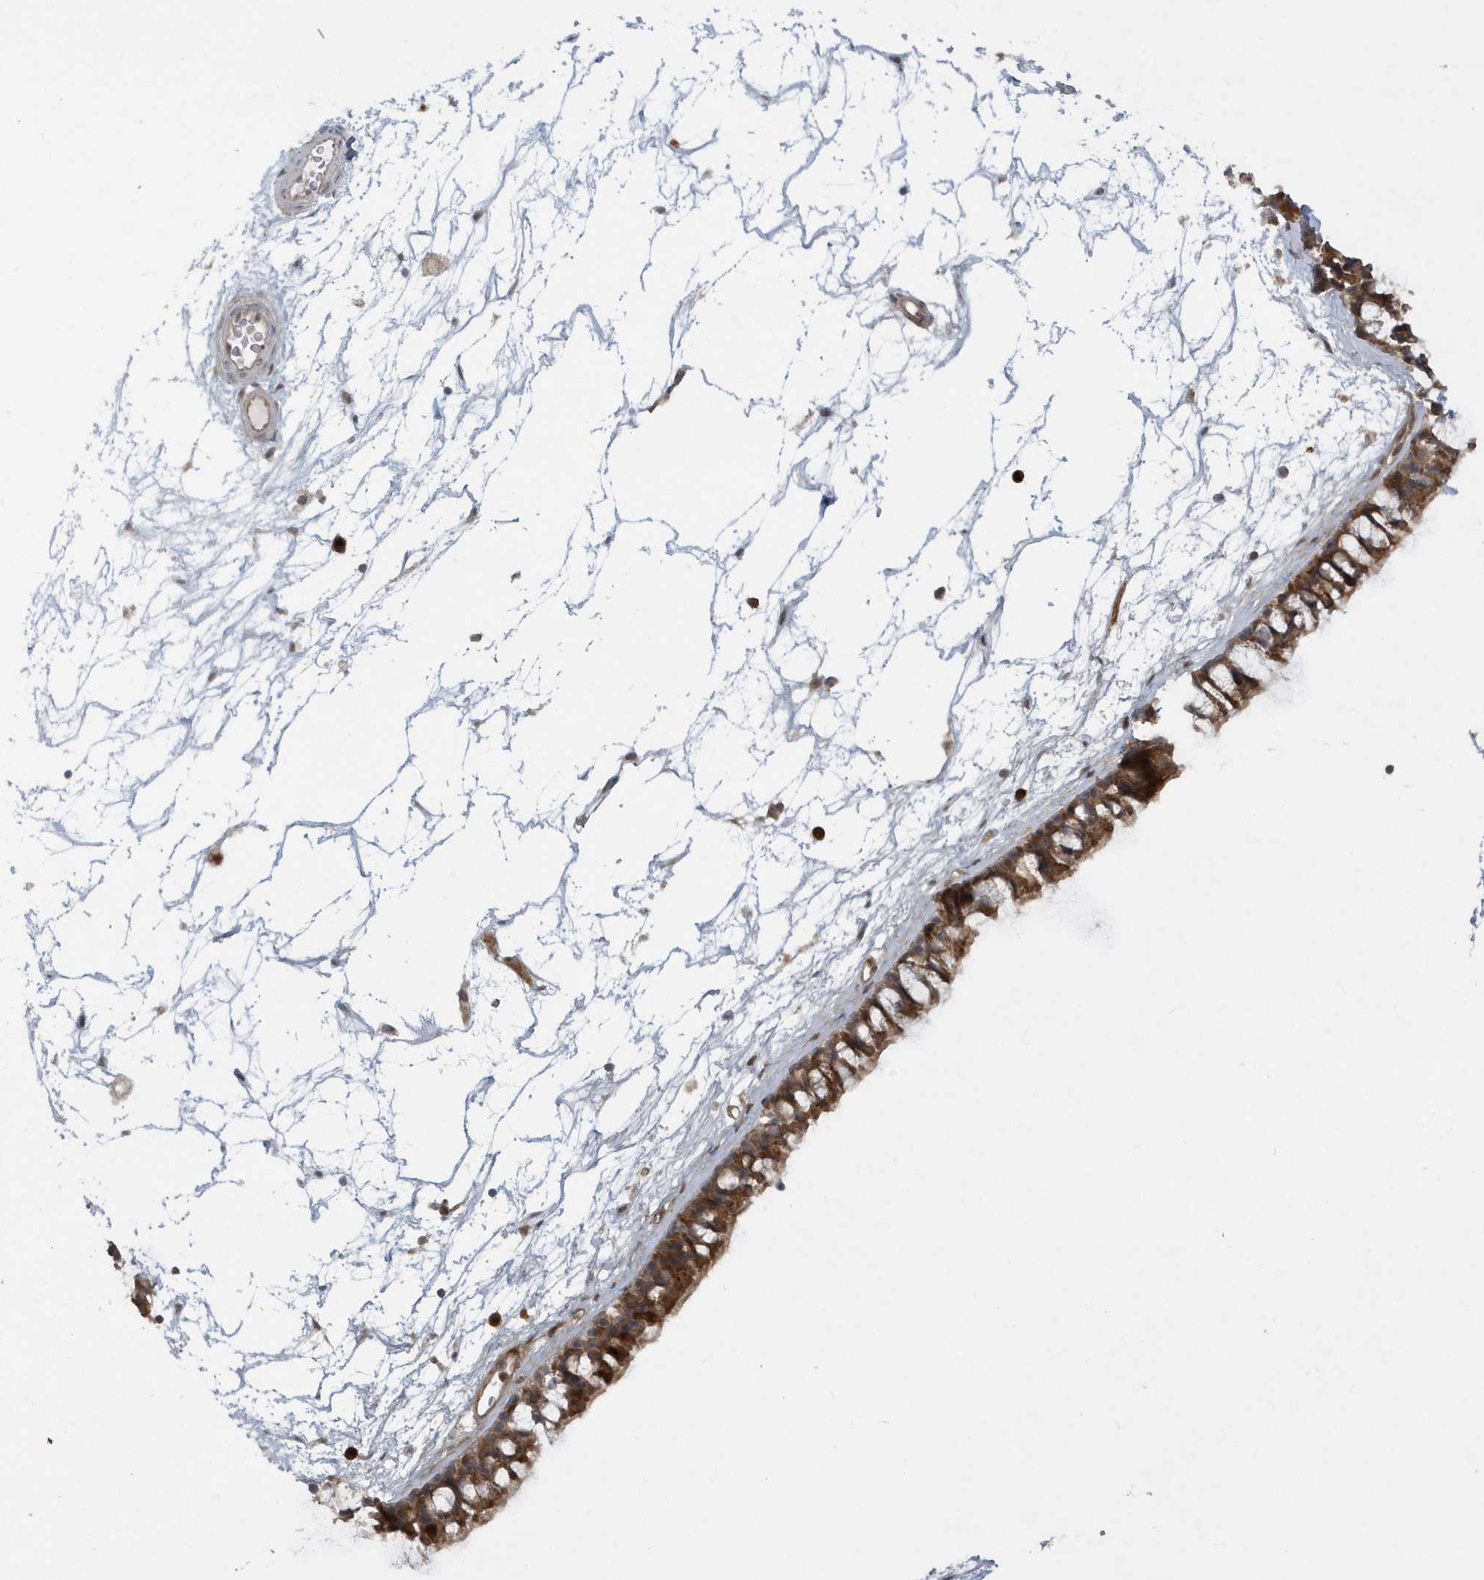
{"staining": {"intensity": "moderate", "quantity": ">75%", "location": "cytoplasmic/membranous"}, "tissue": "nasopharynx", "cell_type": "Respiratory epithelial cells", "image_type": "normal", "snomed": [{"axis": "morphology", "description": "Normal tissue, NOS"}, {"axis": "topography", "description": "Nasopharynx"}], "caption": "IHC (DAB (3,3'-diaminobenzidine)) staining of normal human nasopharynx shows moderate cytoplasmic/membranous protein staining in about >75% of respiratory epithelial cells. The staining is performed using DAB (3,3'-diaminobenzidine) brown chromogen to label protein expression. The nuclei are counter-stained blue using hematoxylin.", "gene": "ATG4A", "patient": {"sex": "male", "age": 64}}